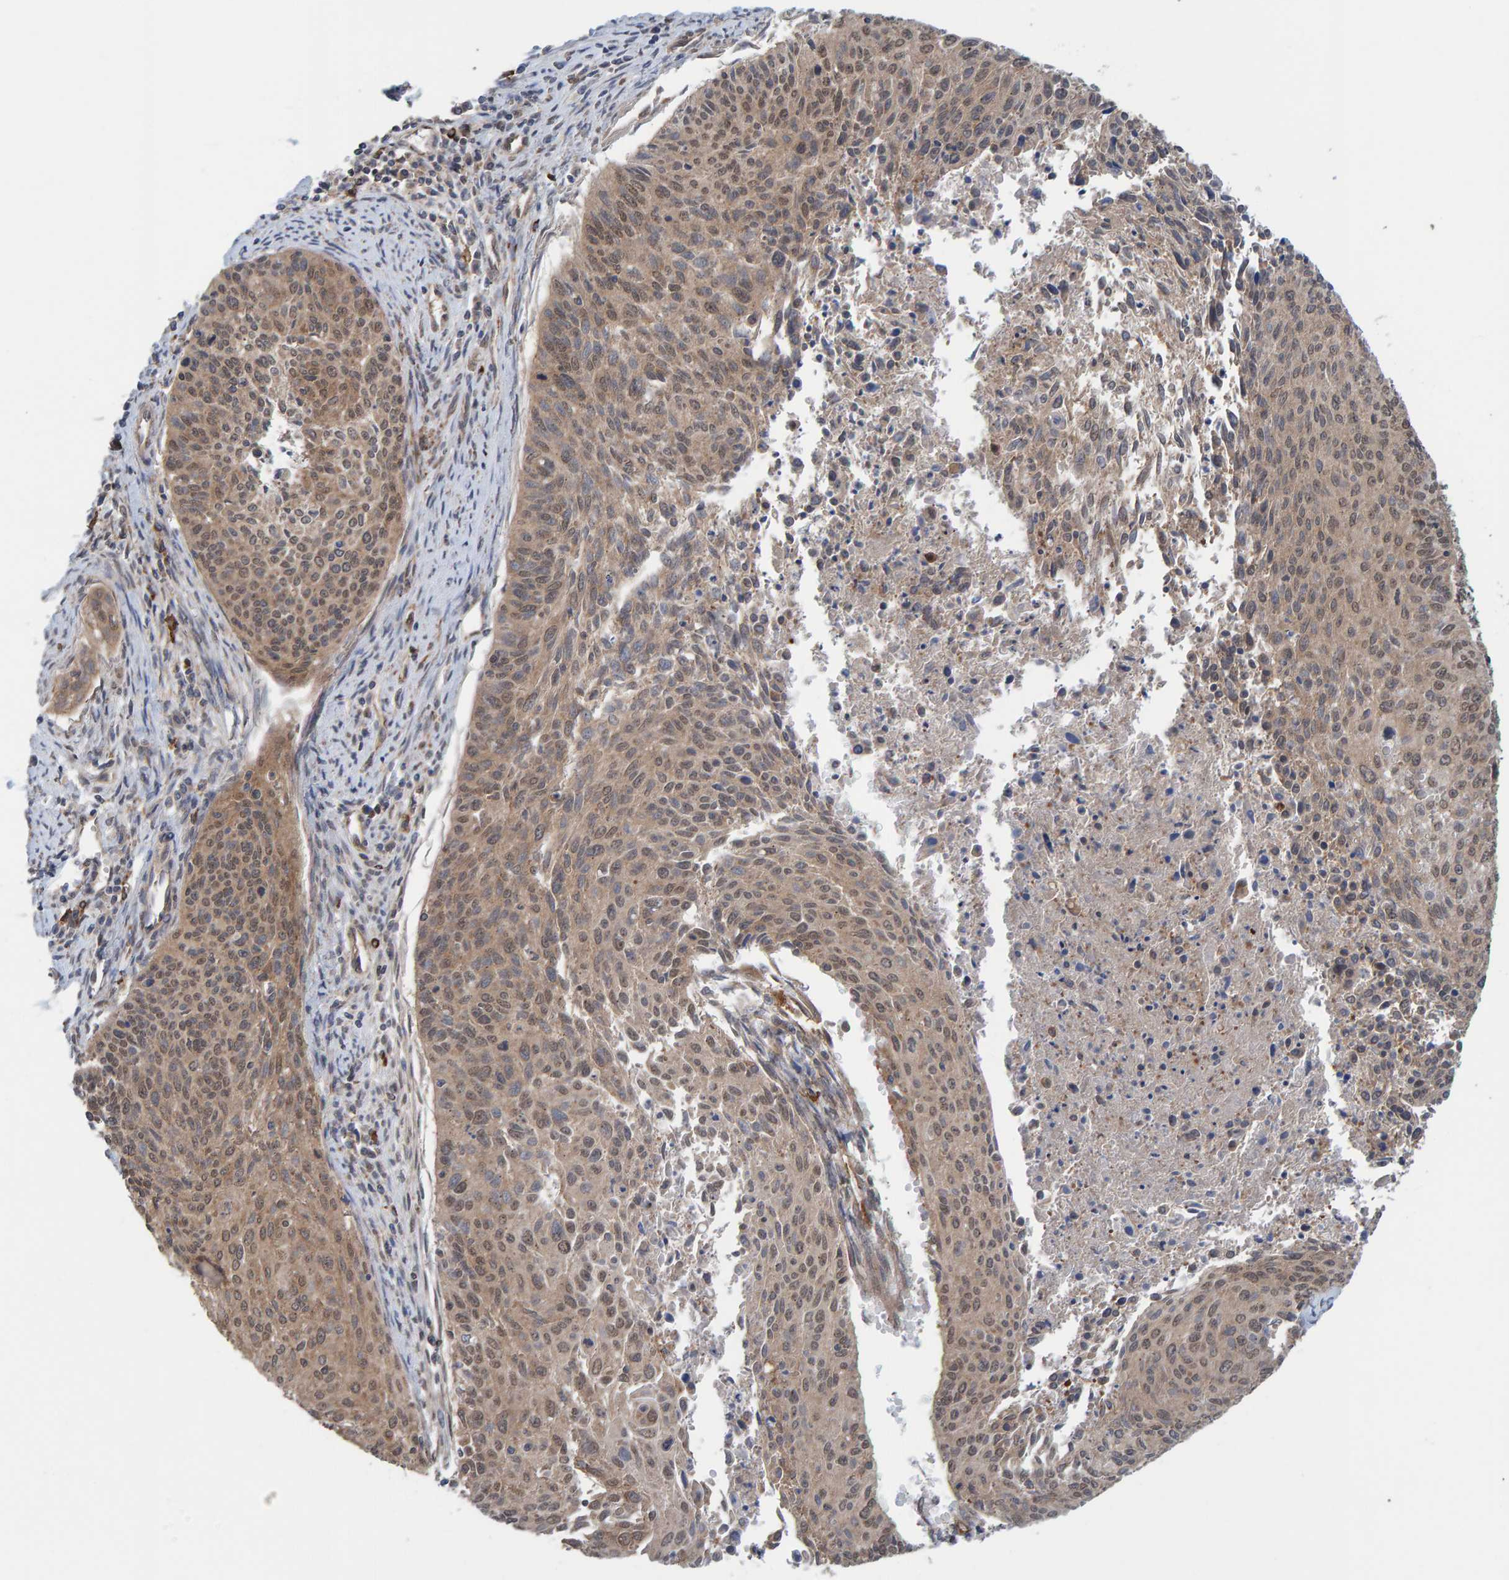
{"staining": {"intensity": "moderate", "quantity": ">75%", "location": "cytoplasmic/membranous,nuclear"}, "tissue": "cervical cancer", "cell_type": "Tumor cells", "image_type": "cancer", "snomed": [{"axis": "morphology", "description": "Squamous cell carcinoma, NOS"}, {"axis": "topography", "description": "Cervix"}], "caption": "Protein analysis of squamous cell carcinoma (cervical) tissue demonstrates moderate cytoplasmic/membranous and nuclear staining in about >75% of tumor cells.", "gene": "LRSAM1", "patient": {"sex": "female", "age": 55}}